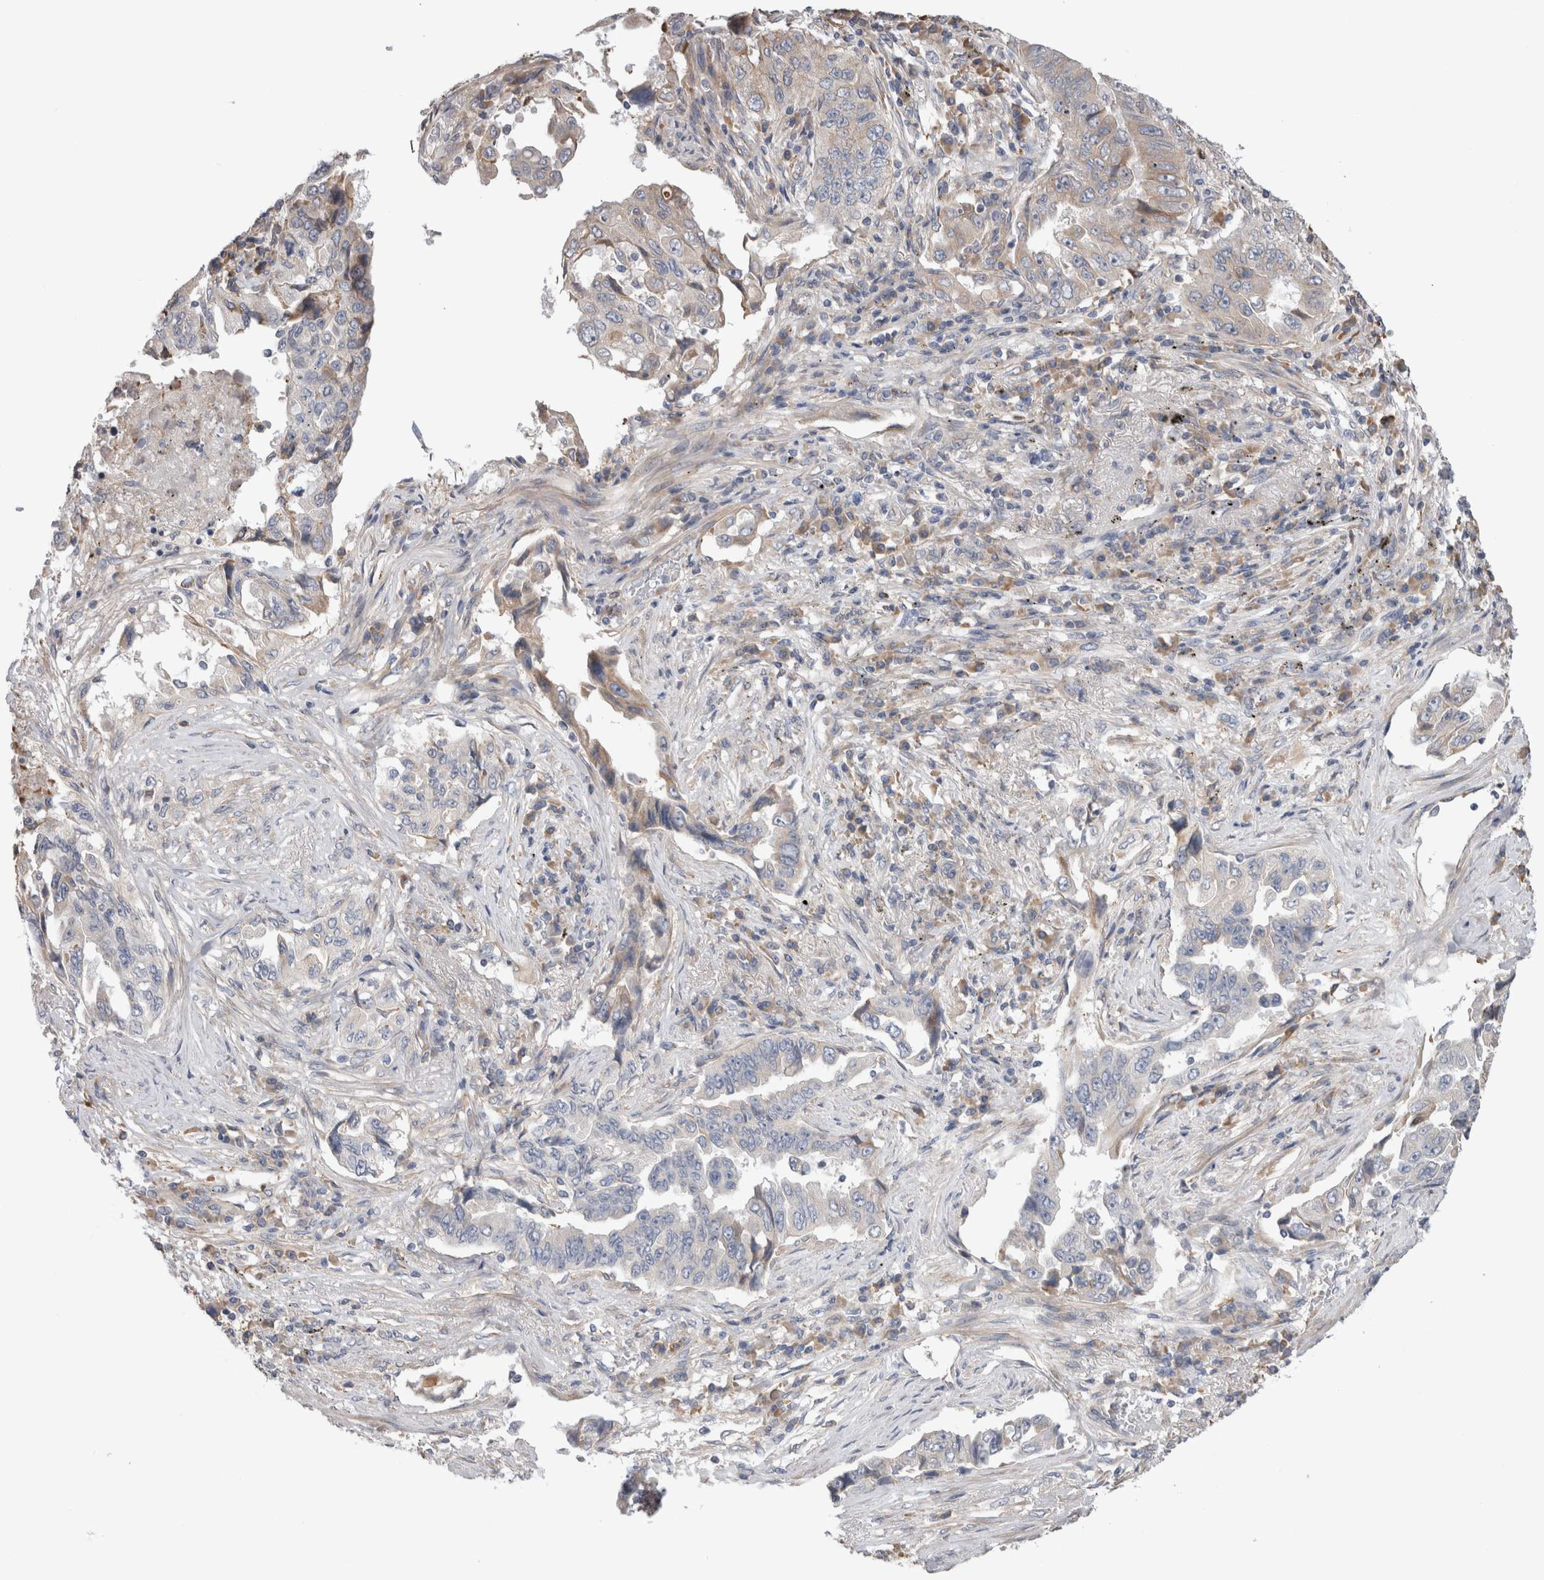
{"staining": {"intensity": "weak", "quantity": "<25%", "location": "cytoplasmic/membranous"}, "tissue": "lung cancer", "cell_type": "Tumor cells", "image_type": "cancer", "snomed": [{"axis": "morphology", "description": "Adenocarcinoma, NOS"}, {"axis": "topography", "description": "Lung"}], "caption": "Image shows no protein expression in tumor cells of lung cancer tissue.", "gene": "SMAP2", "patient": {"sex": "female", "age": 51}}